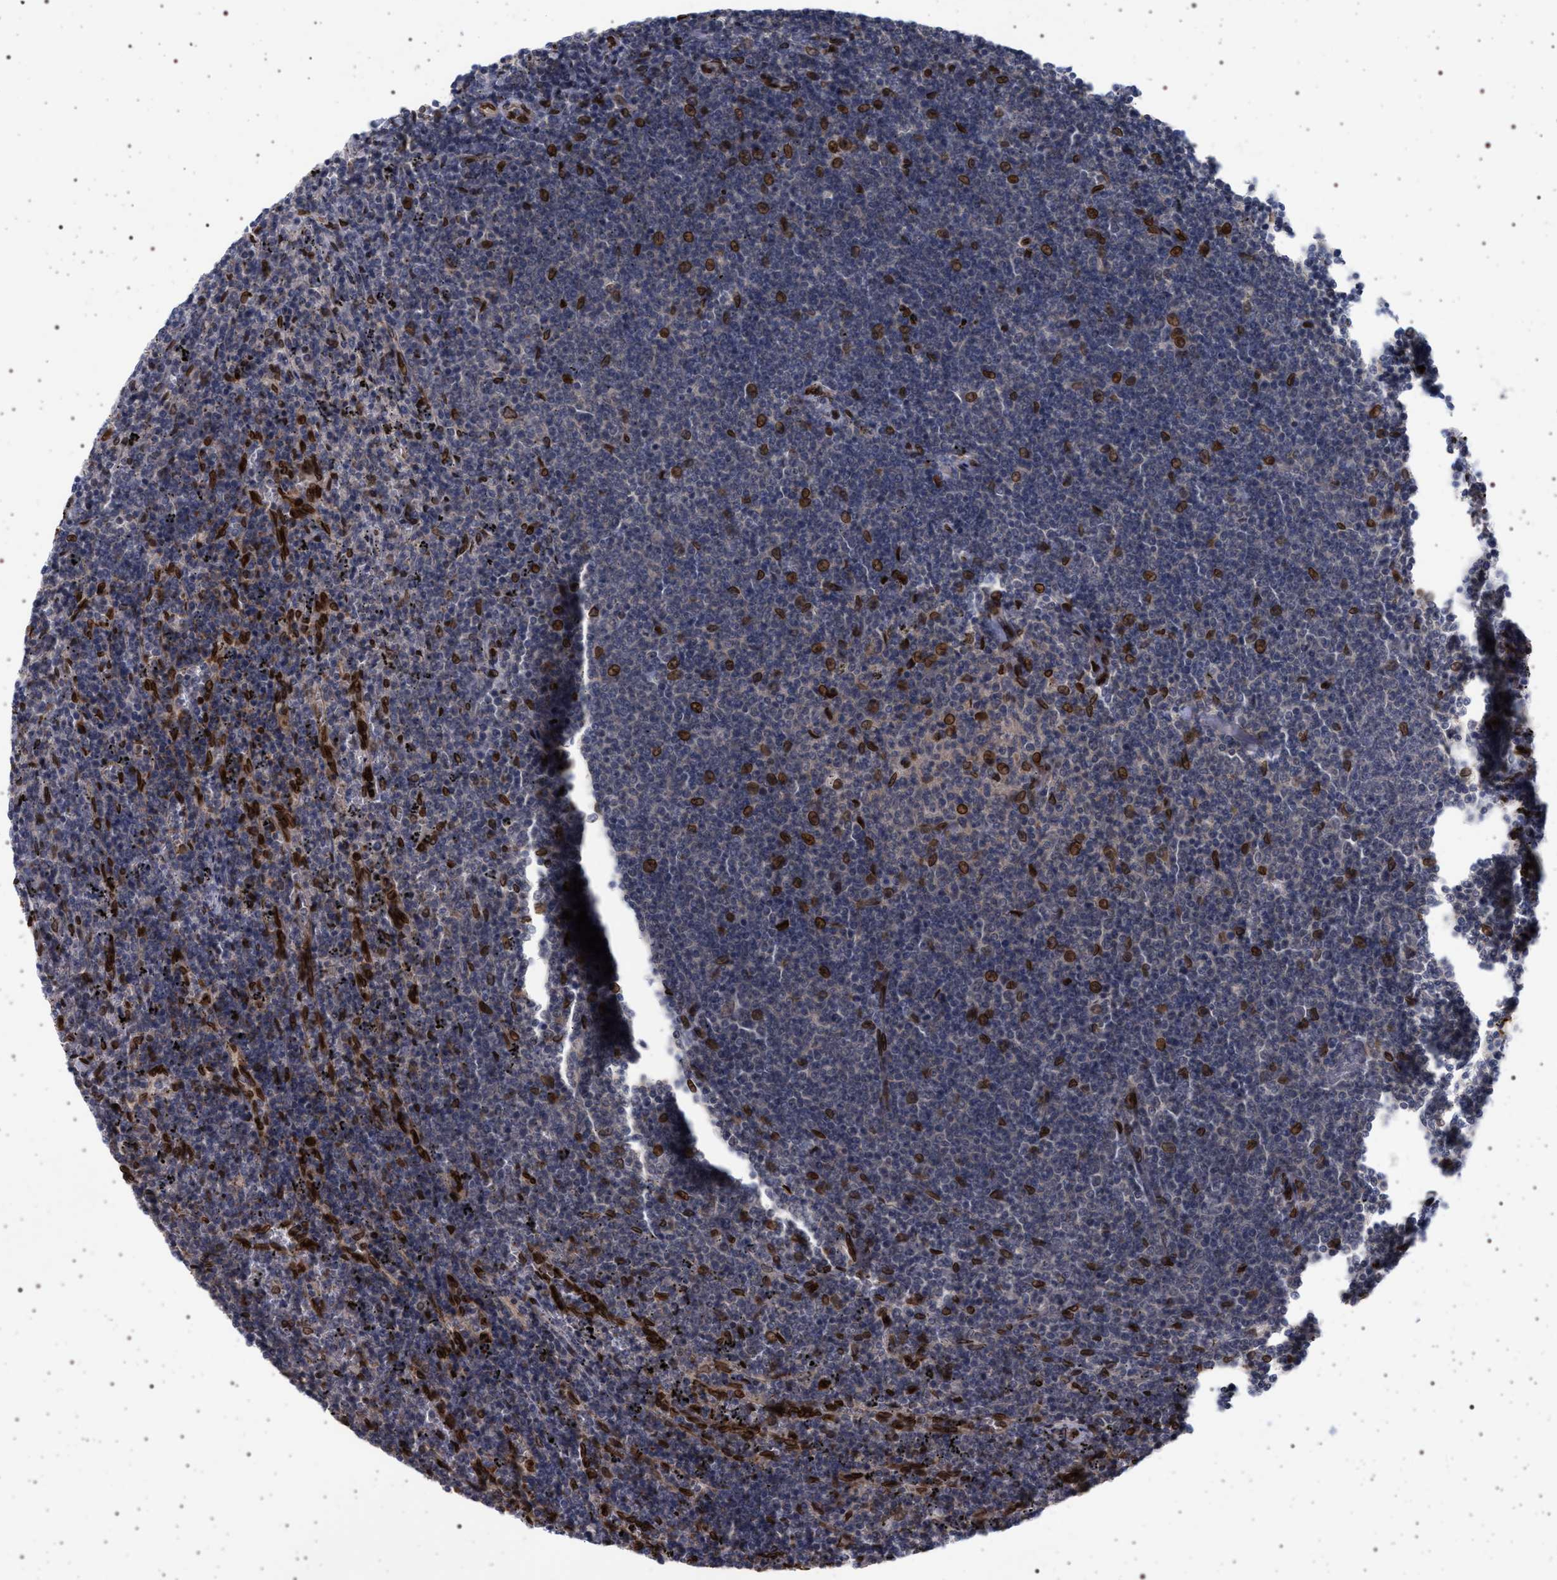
{"staining": {"intensity": "moderate", "quantity": "<25%", "location": "nuclear"}, "tissue": "lymphoma", "cell_type": "Tumor cells", "image_type": "cancer", "snomed": [{"axis": "morphology", "description": "Malignant lymphoma, non-Hodgkin's type, Low grade"}, {"axis": "topography", "description": "Spleen"}], "caption": "This is an image of IHC staining of lymphoma, which shows moderate expression in the nuclear of tumor cells.", "gene": "ING2", "patient": {"sex": "female", "age": 50}}